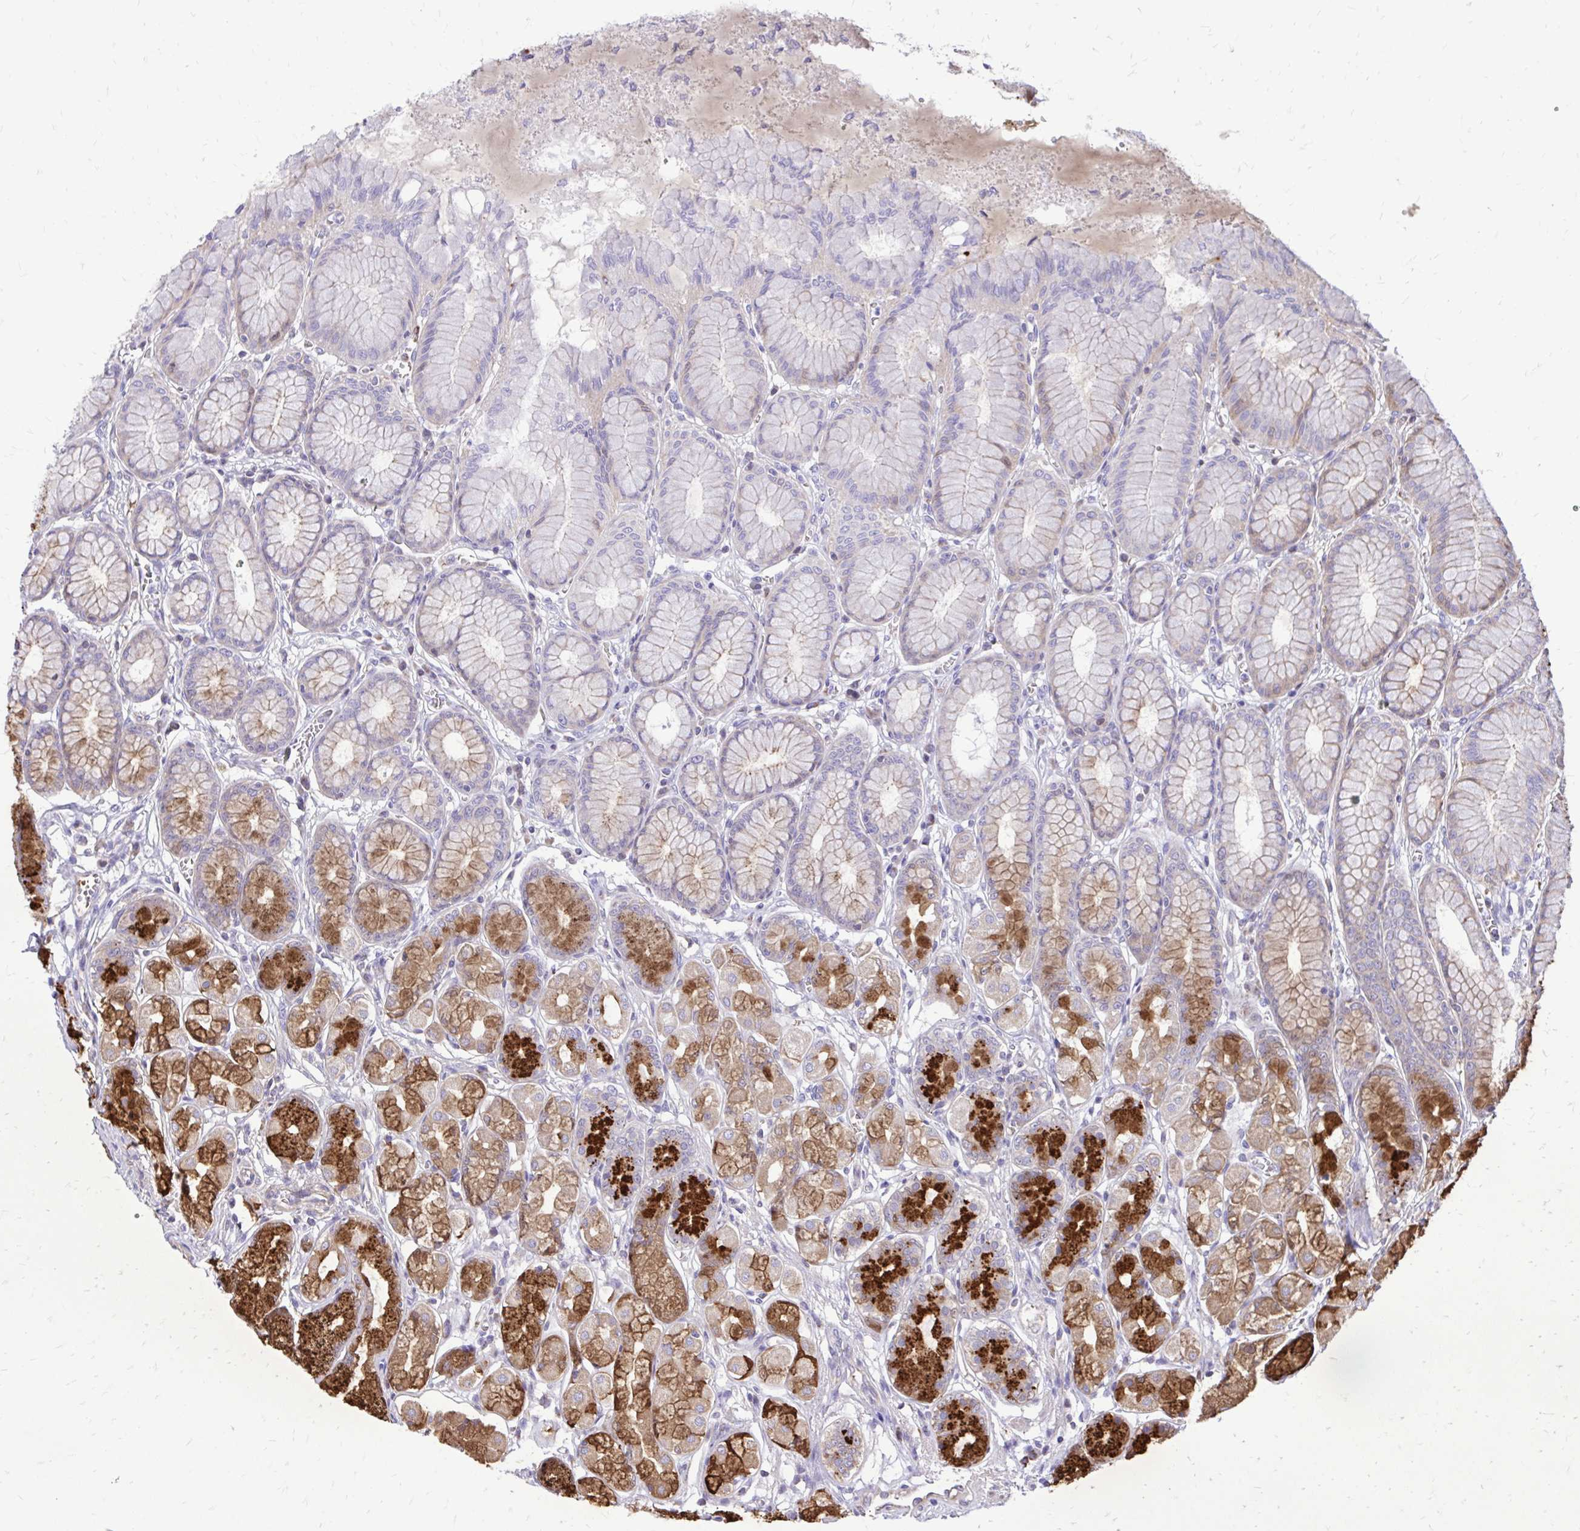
{"staining": {"intensity": "strong", "quantity": "25%-75%", "location": "cytoplasmic/membranous"}, "tissue": "stomach", "cell_type": "Glandular cells", "image_type": "normal", "snomed": [{"axis": "morphology", "description": "Normal tissue, NOS"}, {"axis": "topography", "description": "Stomach"}, {"axis": "topography", "description": "Stomach, lower"}], "caption": "Protein positivity by IHC shows strong cytoplasmic/membranous staining in approximately 25%-75% of glandular cells in benign stomach.", "gene": "ATP13A2", "patient": {"sex": "male", "age": 76}}